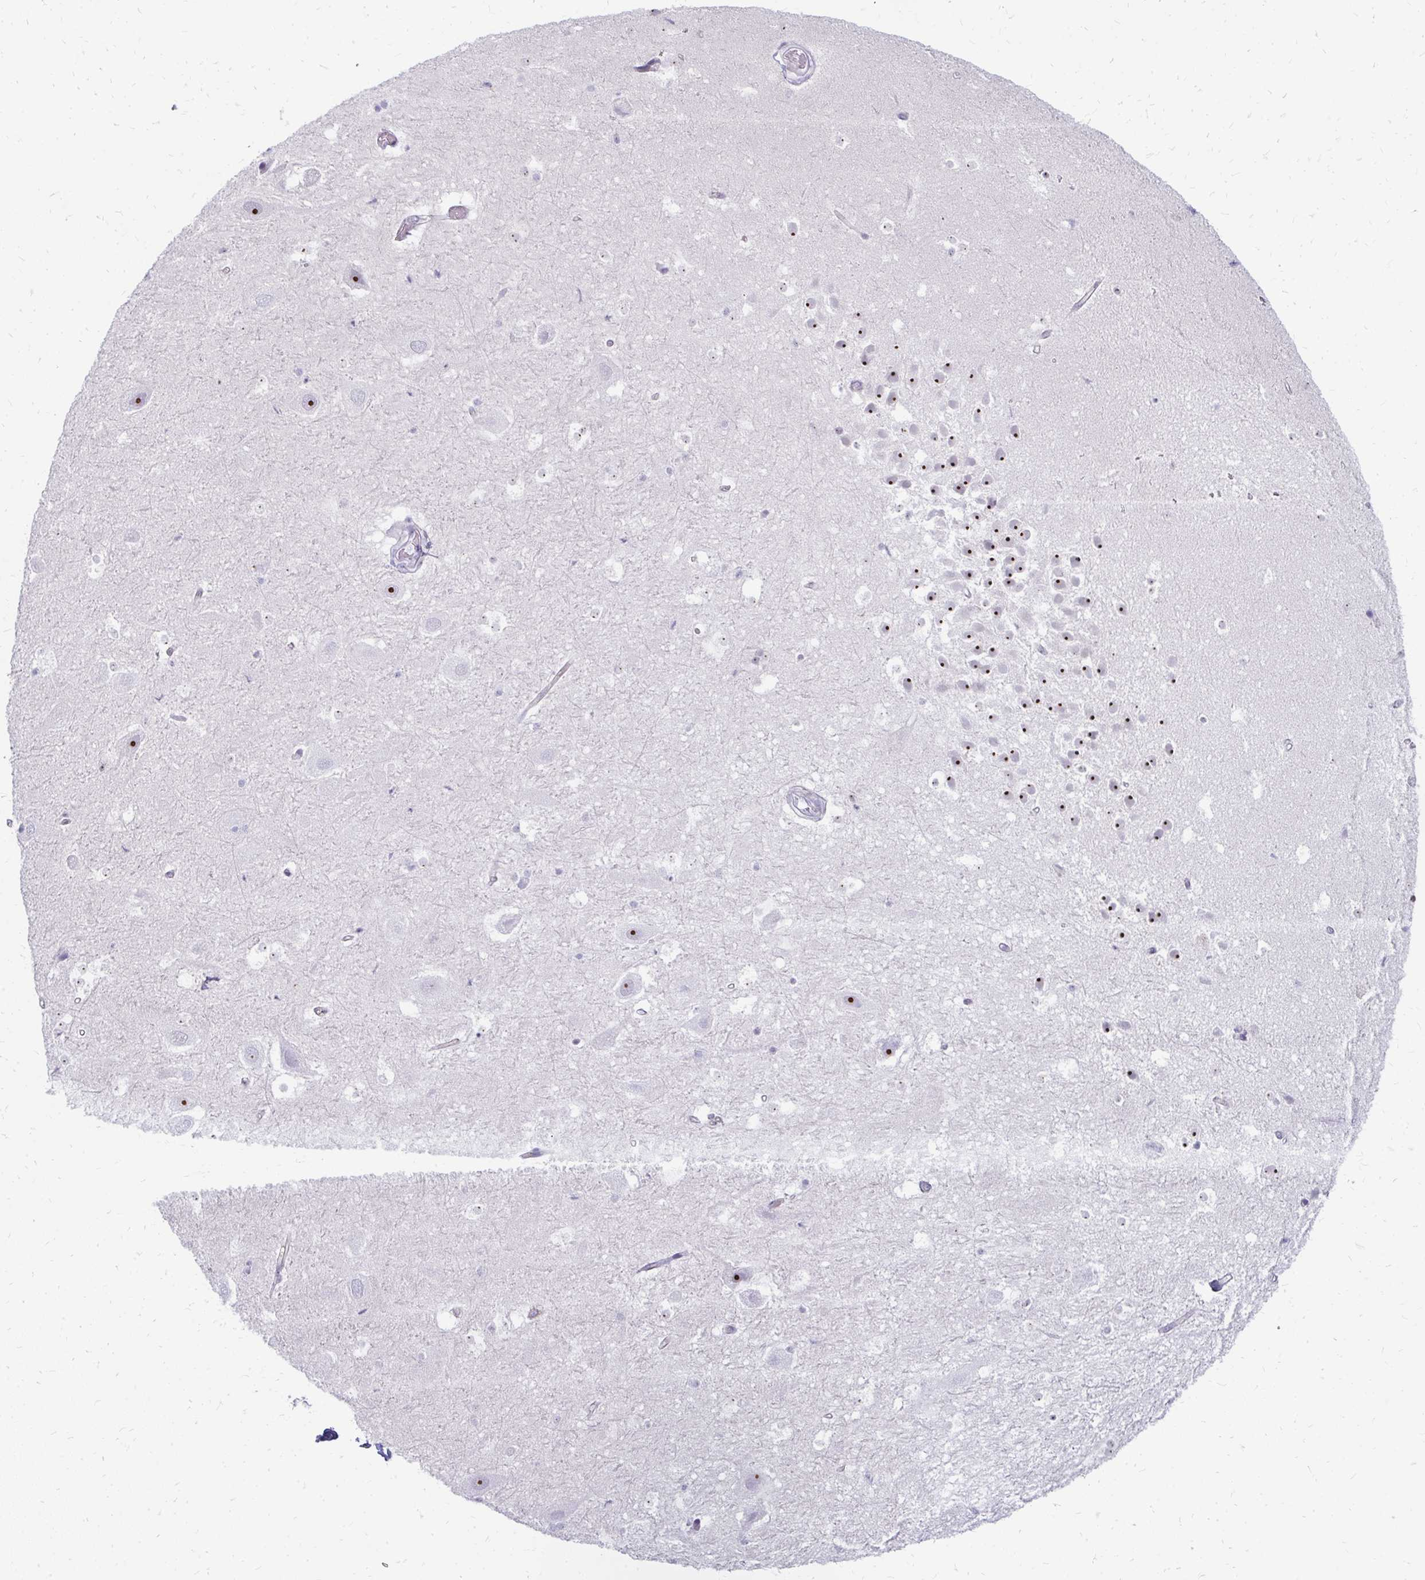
{"staining": {"intensity": "negative", "quantity": "none", "location": "none"}, "tissue": "hippocampus", "cell_type": "Glial cells", "image_type": "normal", "snomed": [{"axis": "morphology", "description": "Normal tissue, NOS"}, {"axis": "topography", "description": "Hippocampus"}], "caption": "A high-resolution photomicrograph shows IHC staining of normal hippocampus, which shows no significant expression in glial cells.", "gene": "FAM9A", "patient": {"sex": "male", "age": 26}}